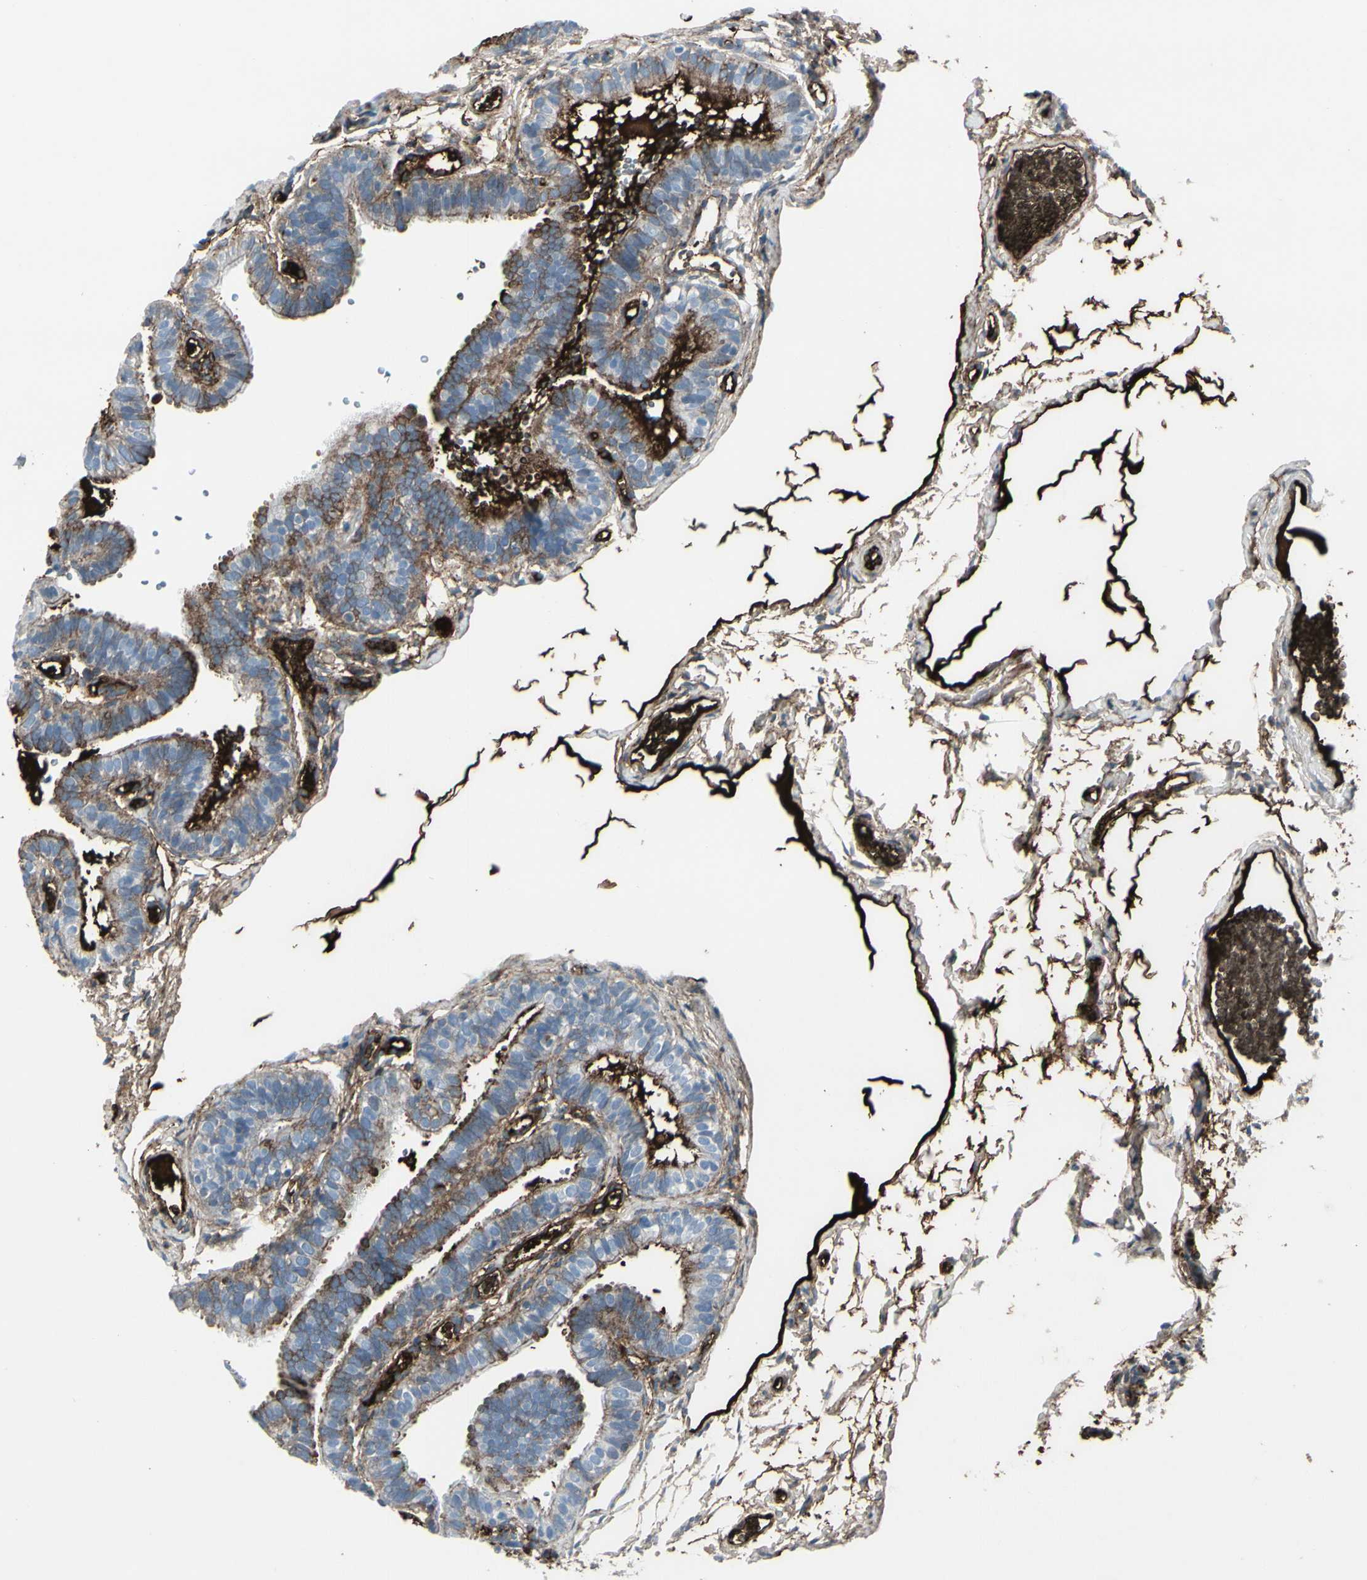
{"staining": {"intensity": "moderate", "quantity": "<25%", "location": "cytoplasmic/membranous"}, "tissue": "fallopian tube", "cell_type": "Glandular cells", "image_type": "normal", "snomed": [{"axis": "morphology", "description": "Normal tissue, NOS"}, {"axis": "topography", "description": "Fallopian tube"}, {"axis": "topography", "description": "Placenta"}], "caption": "Human fallopian tube stained for a protein (brown) reveals moderate cytoplasmic/membranous positive staining in approximately <25% of glandular cells.", "gene": "IGHG1", "patient": {"sex": "female", "age": 34}}